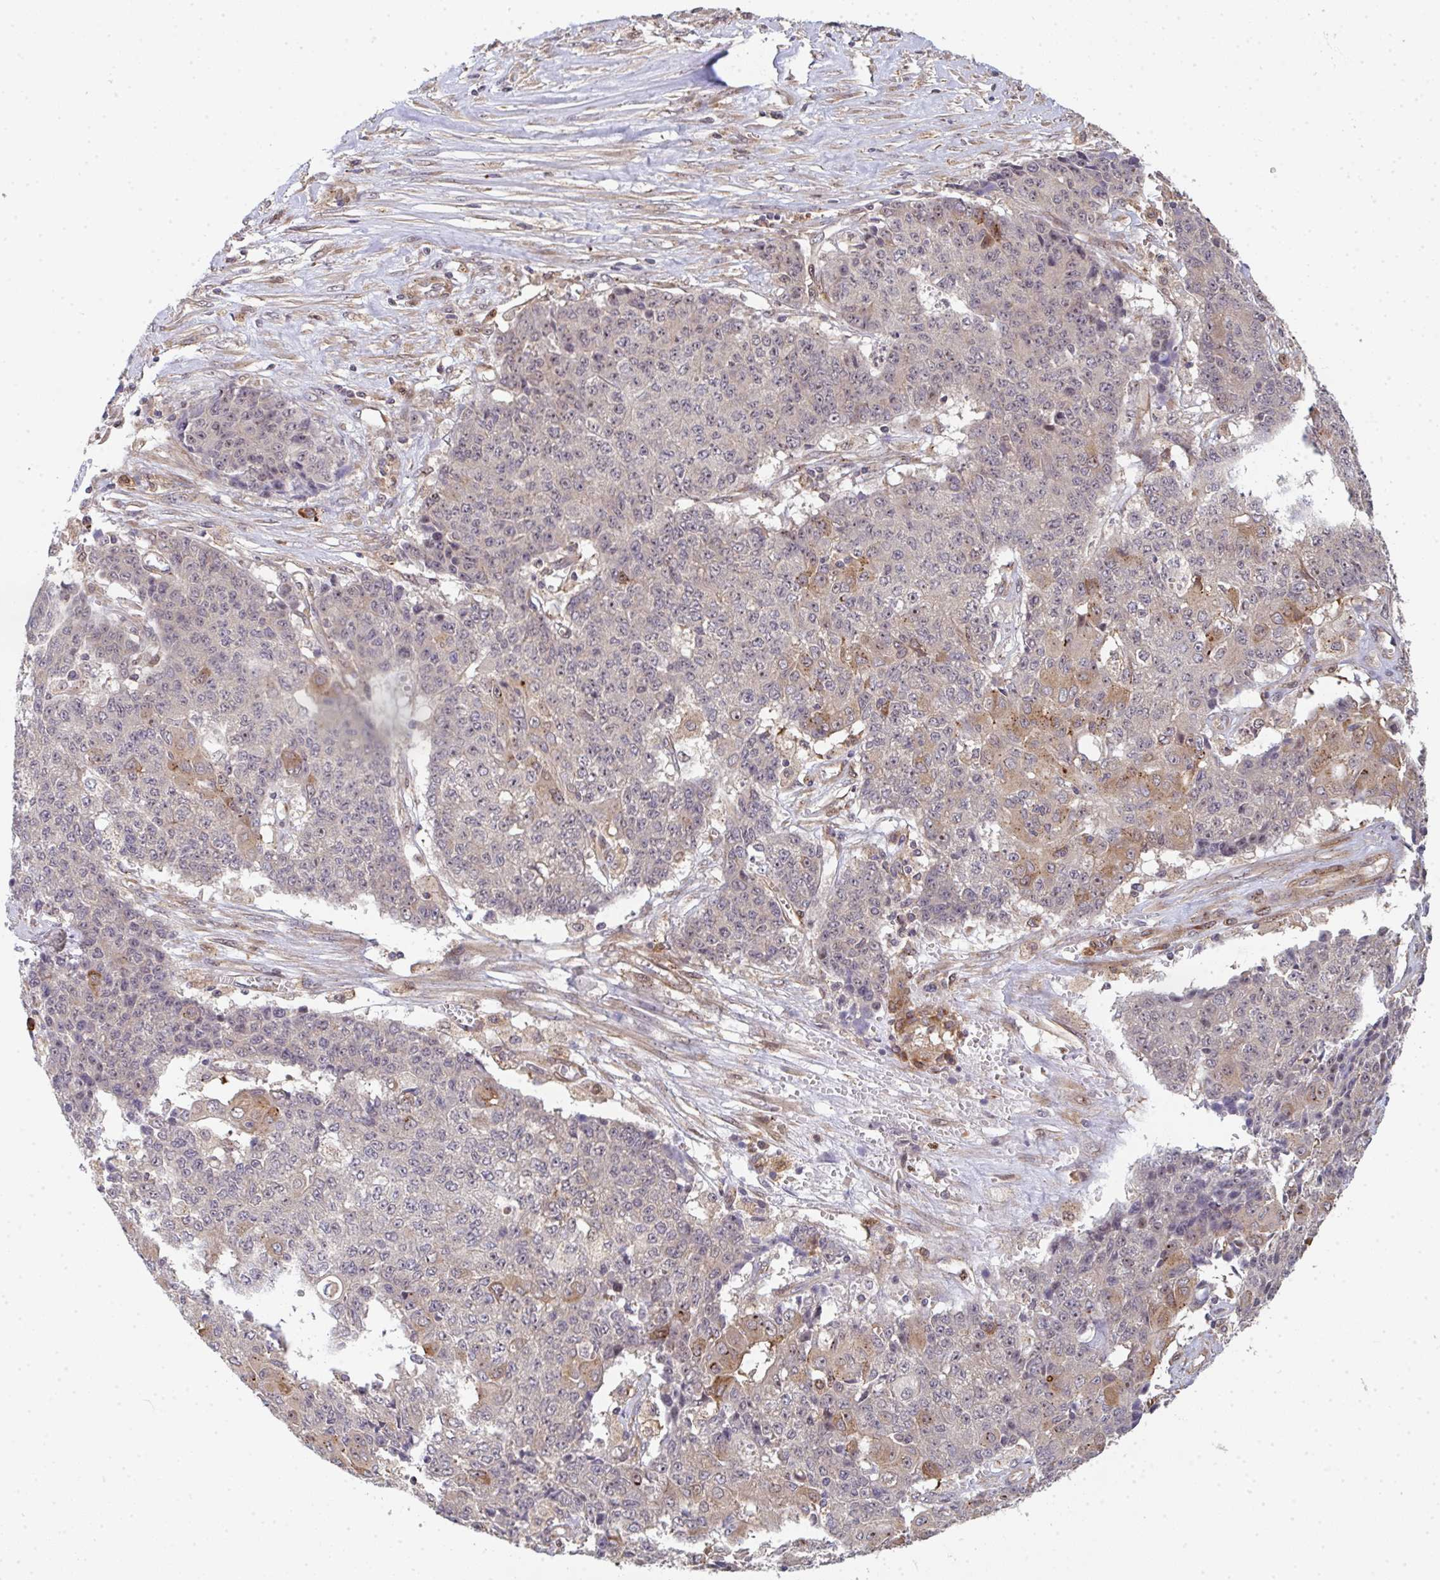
{"staining": {"intensity": "weak", "quantity": "<25%", "location": "cytoplasmic/membranous"}, "tissue": "ovarian cancer", "cell_type": "Tumor cells", "image_type": "cancer", "snomed": [{"axis": "morphology", "description": "Carcinoma, endometroid"}, {"axis": "topography", "description": "Ovary"}], "caption": "Immunohistochemistry of human ovarian cancer (endometroid carcinoma) shows no staining in tumor cells.", "gene": "SIMC1", "patient": {"sex": "female", "age": 42}}